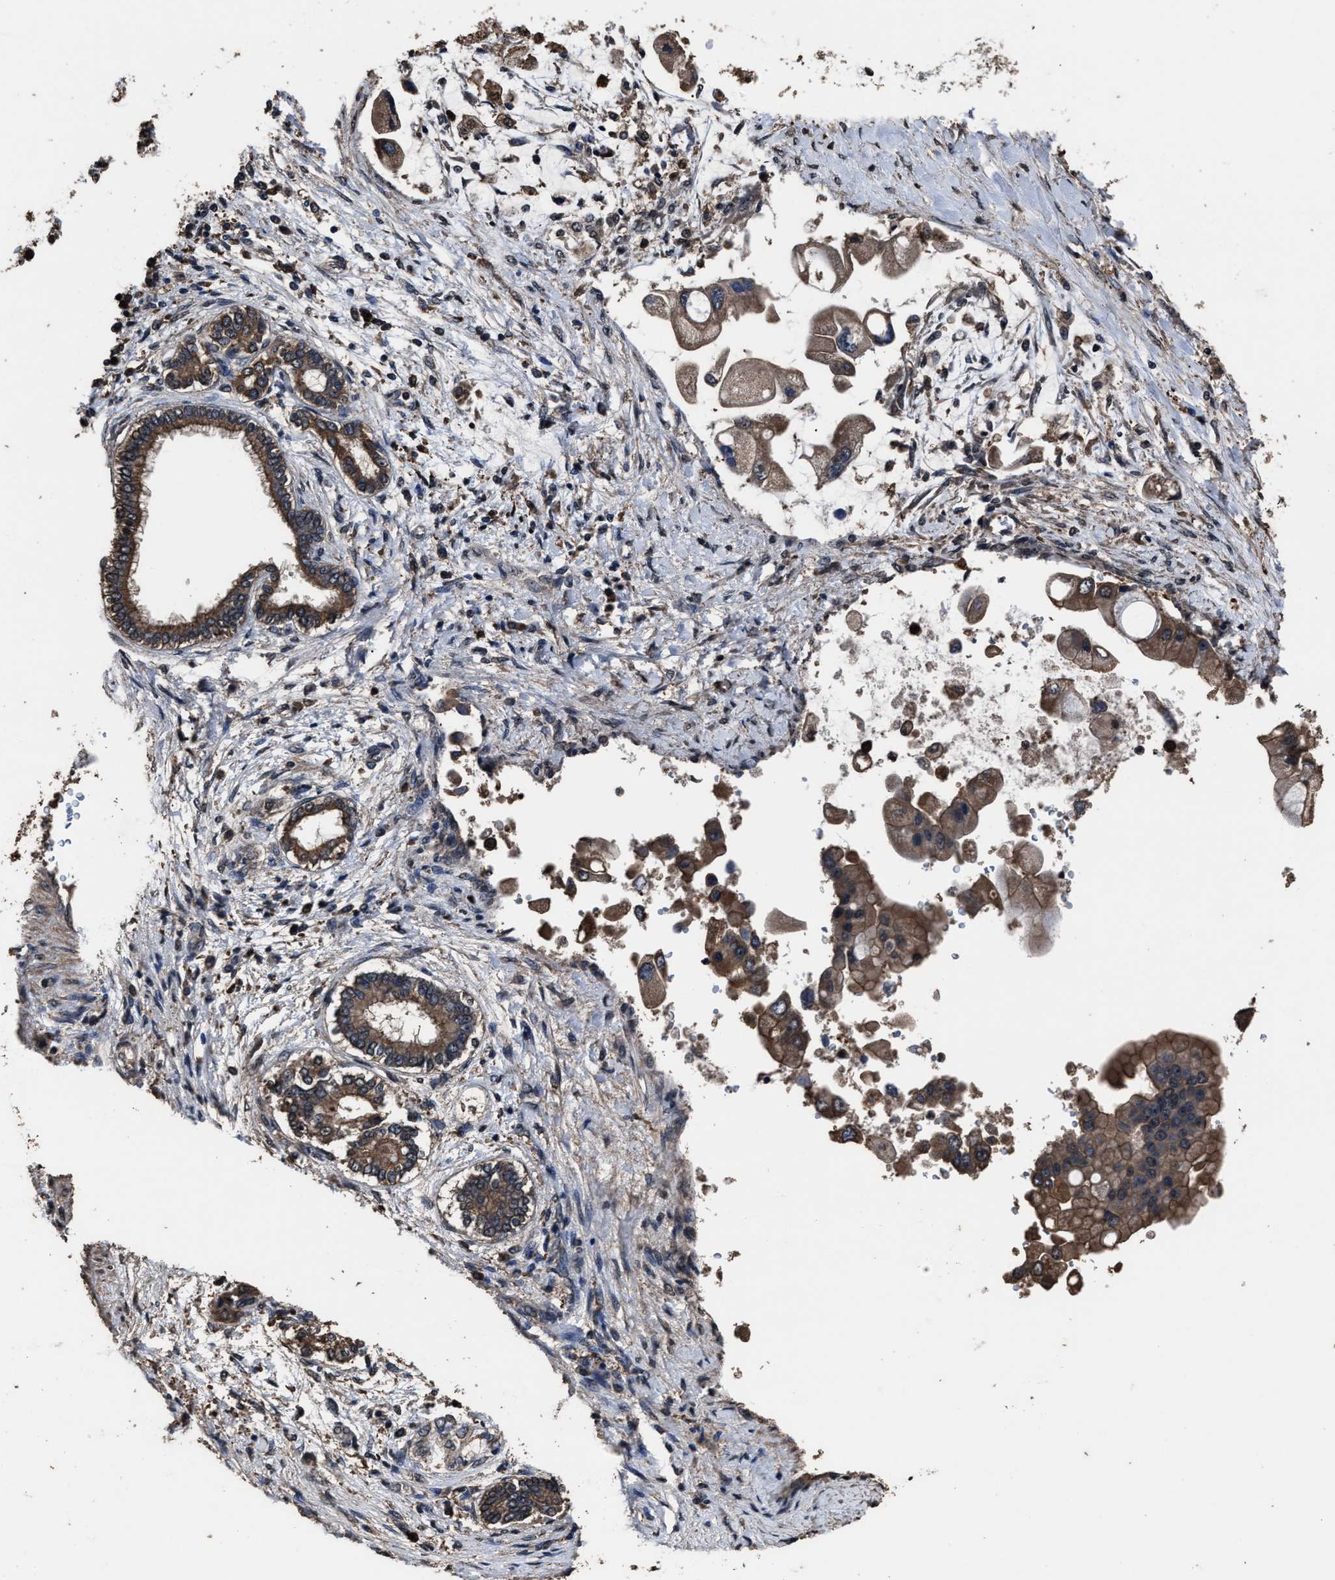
{"staining": {"intensity": "moderate", "quantity": ">75%", "location": "cytoplasmic/membranous"}, "tissue": "liver cancer", "cell_type": "Tumor cells", "image_type": "cancer", "snomed": [{"axis": "morphology", "description": "Cholangiocarcinoma"}, {"axis": "topography", "description": "Liver"}], "caption": "Brown immunohistochemical staining in human cholangiocarcinoma (liver) demonstrates moderate cytoplasmic/membranous positivity in about >75% of tumor cells.", "gene": "RSBN1L", "patient": {"sex": "male", "age": 50}}